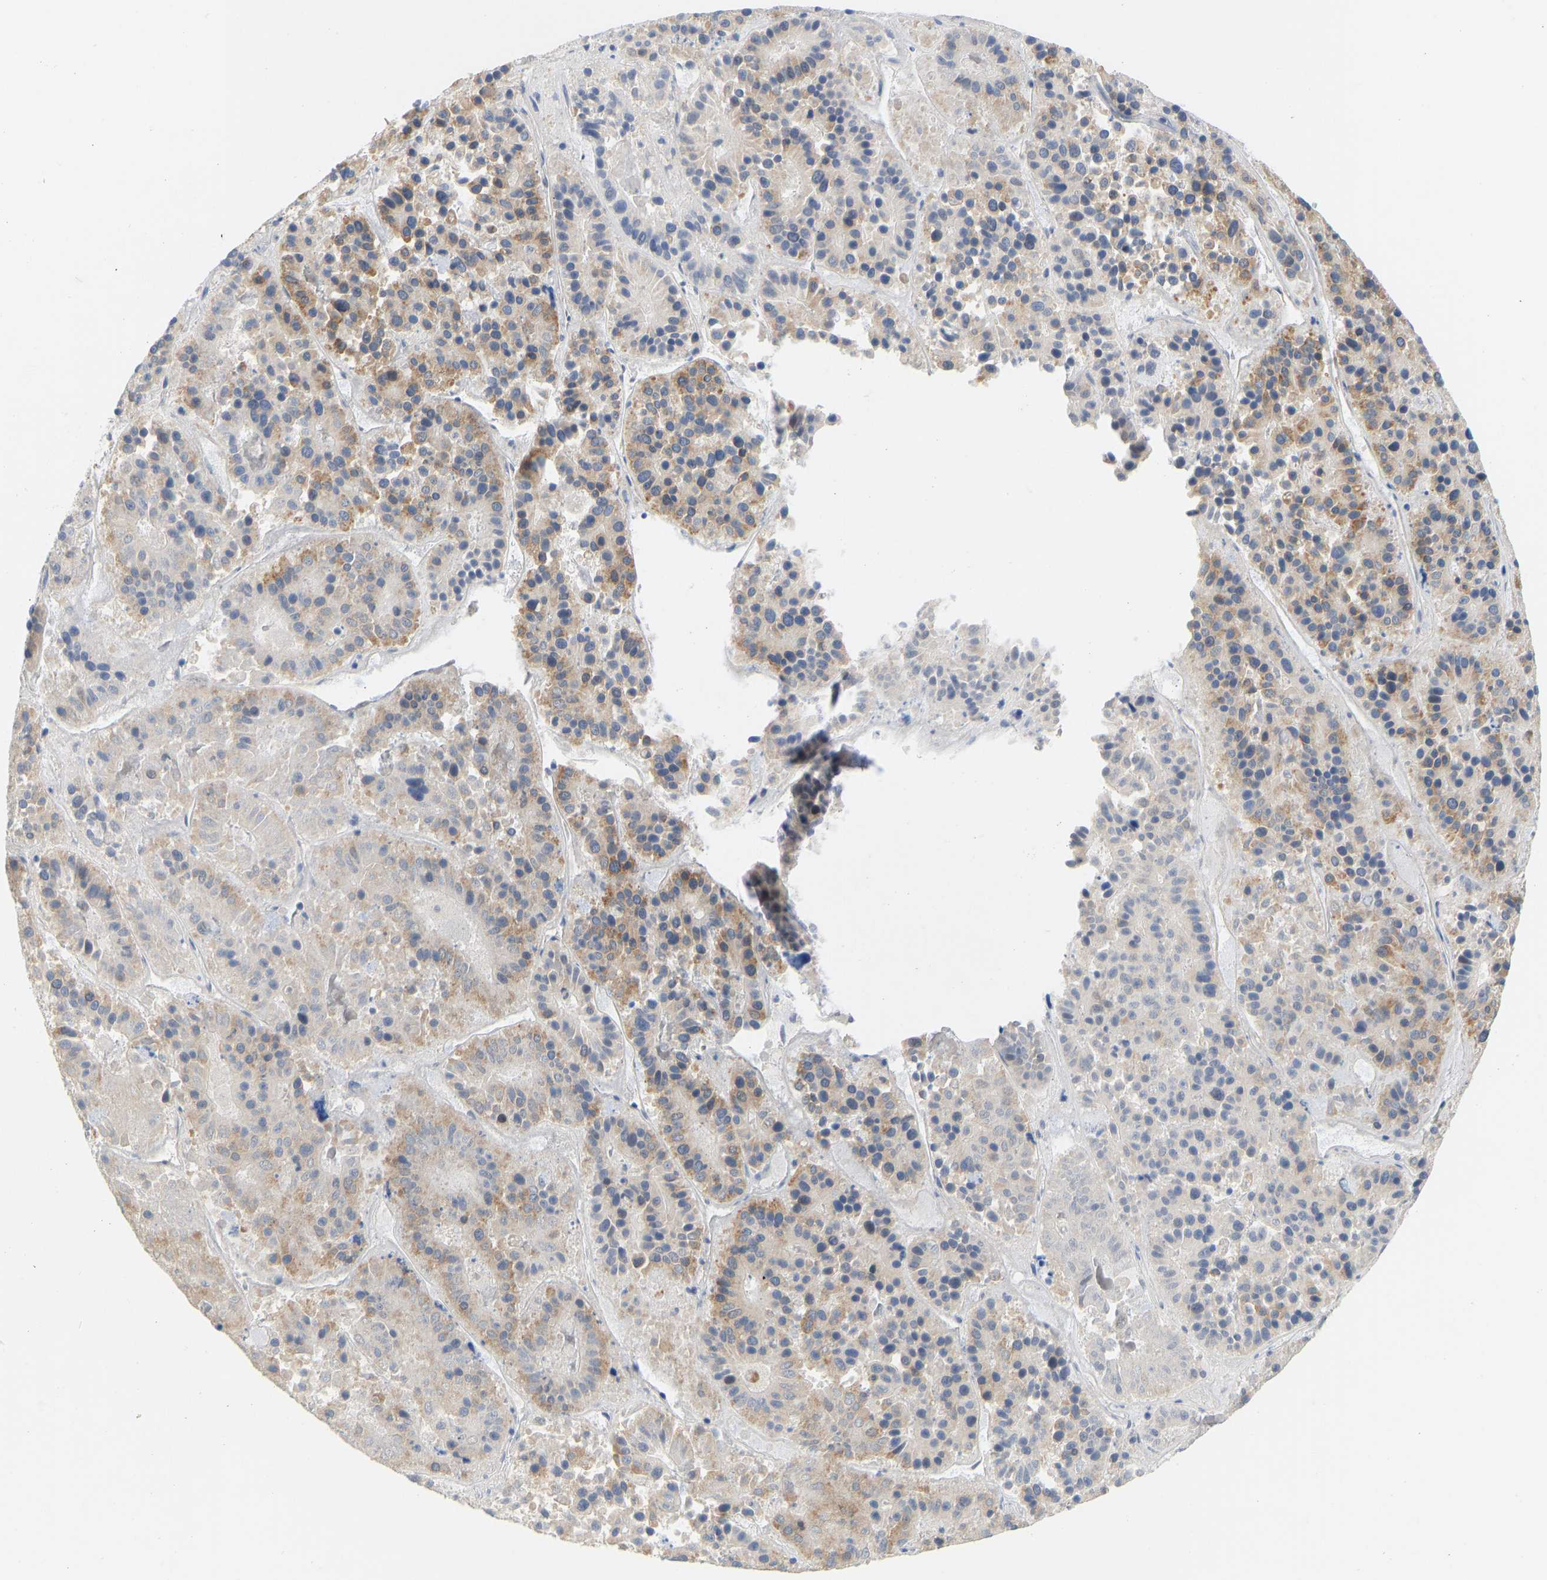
{"staining": {"intensity": "moderate", "quantity": ">75%", "location": "cytoplasmic/membranous"}, "tissue": "pancreatic cancer", "cell_type": "Tumor cells", "image_type": "cancer", "snomed": [{"axis": "morphology", "description": "Adenocarcinoma, NOS"}, {"axis": "topography", "description": "Pancreas"}], "caption": "The immunohistochemical stain labels moderate cytoplasmic/membranous staining in tumor cells of pancreatic adenocarcinoma tissue. (DAB (3,3'-diaminobenzidine) IHC, brown staining for protein, blue staining for nuclei).", "gene": "HACD2", "patient": {"sex": "male", "age": 50}}